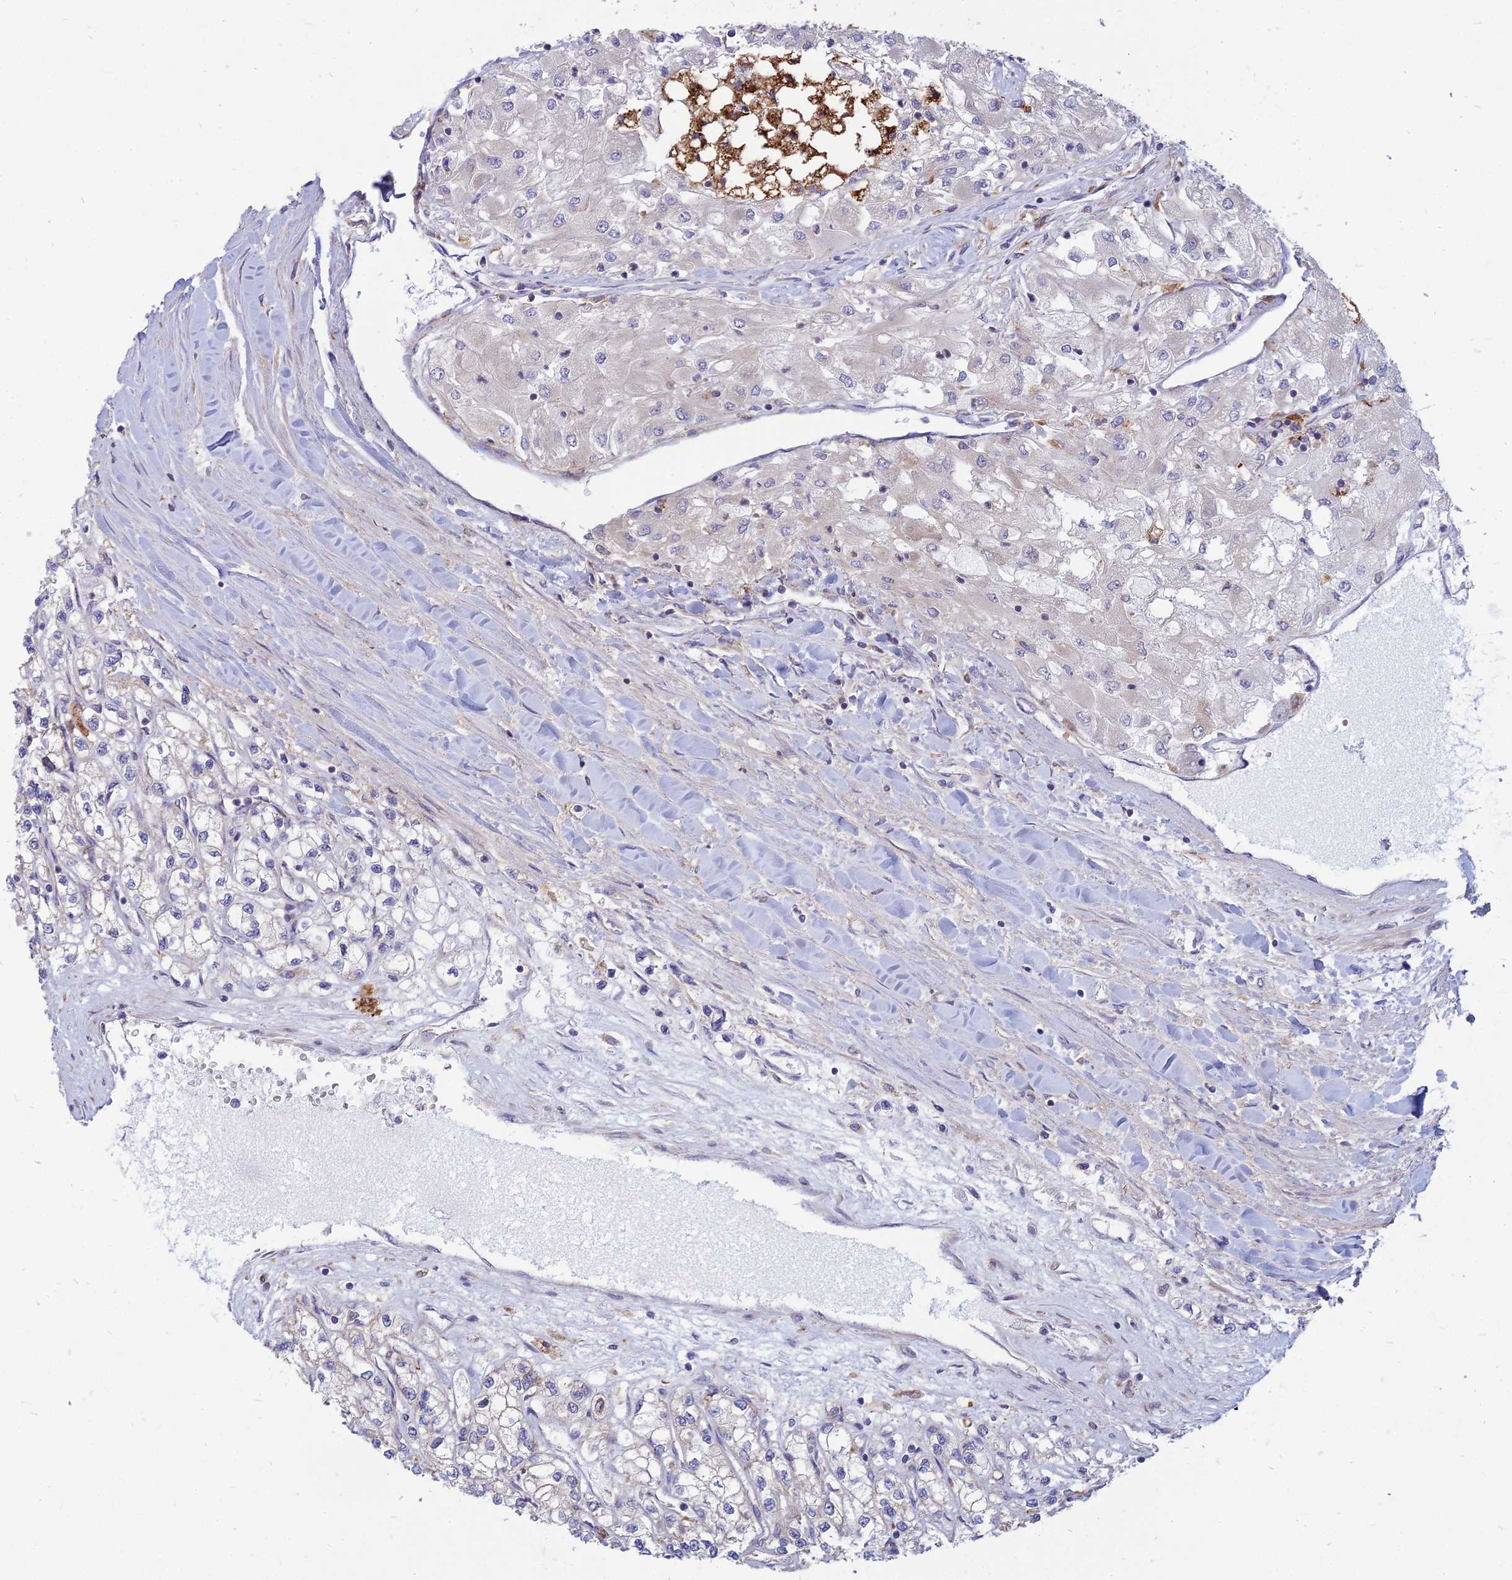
{"staining": {"intensity": "negative", "quantity": "none", "location": "none"}, "tissue": "renal cancer", "cell_type": "Tumor cells", "image_type": "cancer", "snomed": [{"axis": "morphology", "description": "Adenocarcinoma, NOS"}, {"axis": "topography", "description": "Kidney"}], "caption": "This is an IHC photomicrograph of human renal adenocarcinoma. There is no staining in tumor cells.", "gene": "PHKA2", "patient": {"sex": "male", "age": 80}}